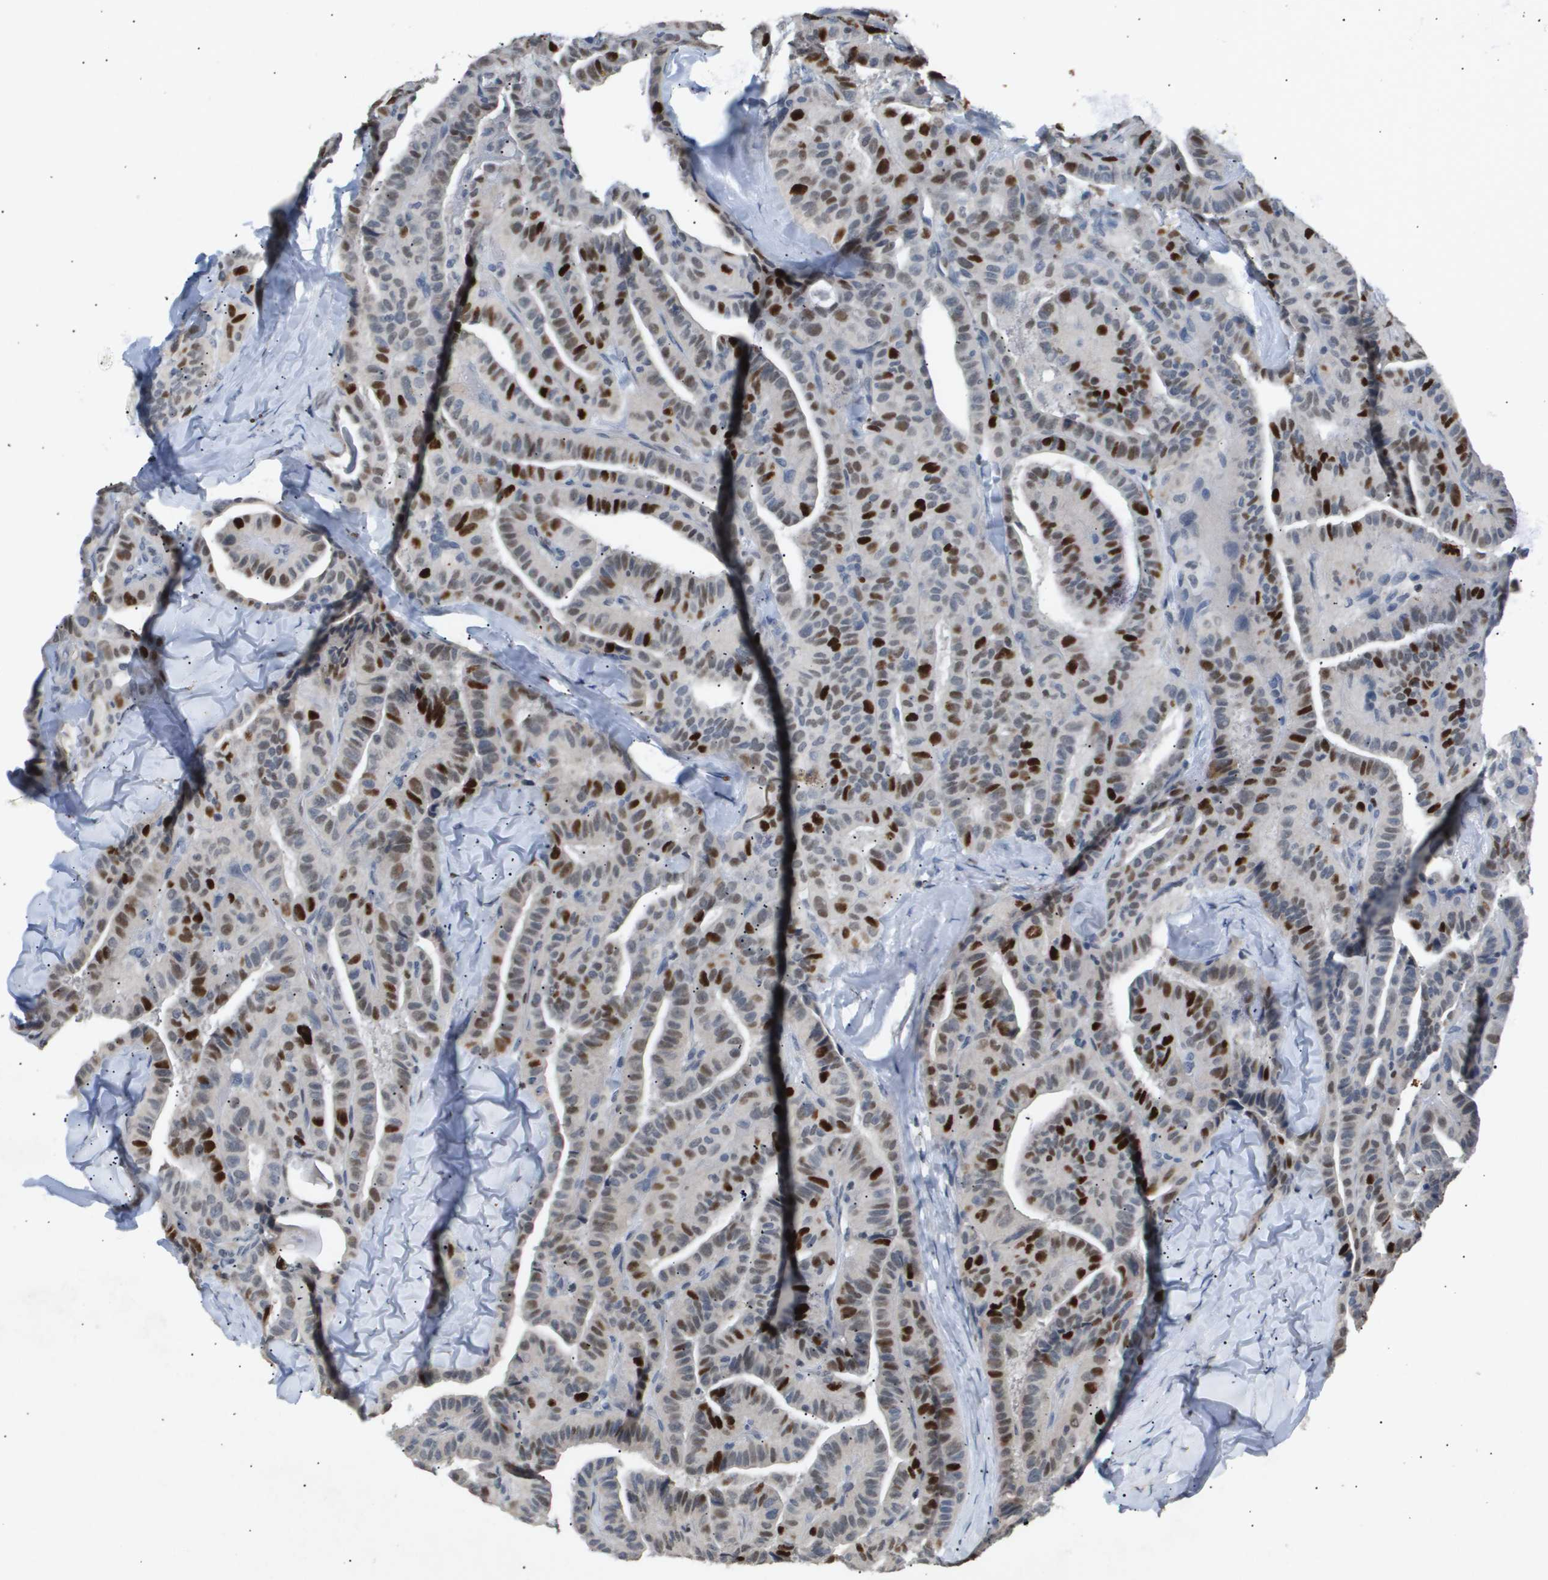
{"staining": {"intensity": "strong", "quantity": "25%-75%", "location": "nuclear"}, "tissue": "thyroid cancer", "cell_type": "Tumor cells", "image_type": "cancer", "snomed": [{"axis": "morphology", "description": "Papillary adenocarcinoma, NOS"}, {"axis": "topography", "description": "Thyroid gland"}], "caption": "The histopathology image shows a brown stain indicating the presence of a protein in the nuclear of tumor cells in papillary adenocarcinoma (thyroid). (DAB IHC, brown staining for protein, blue staining for nuclei).", "gene": "ANAPC2", "patient": {"sex": "male", "age": 77}}